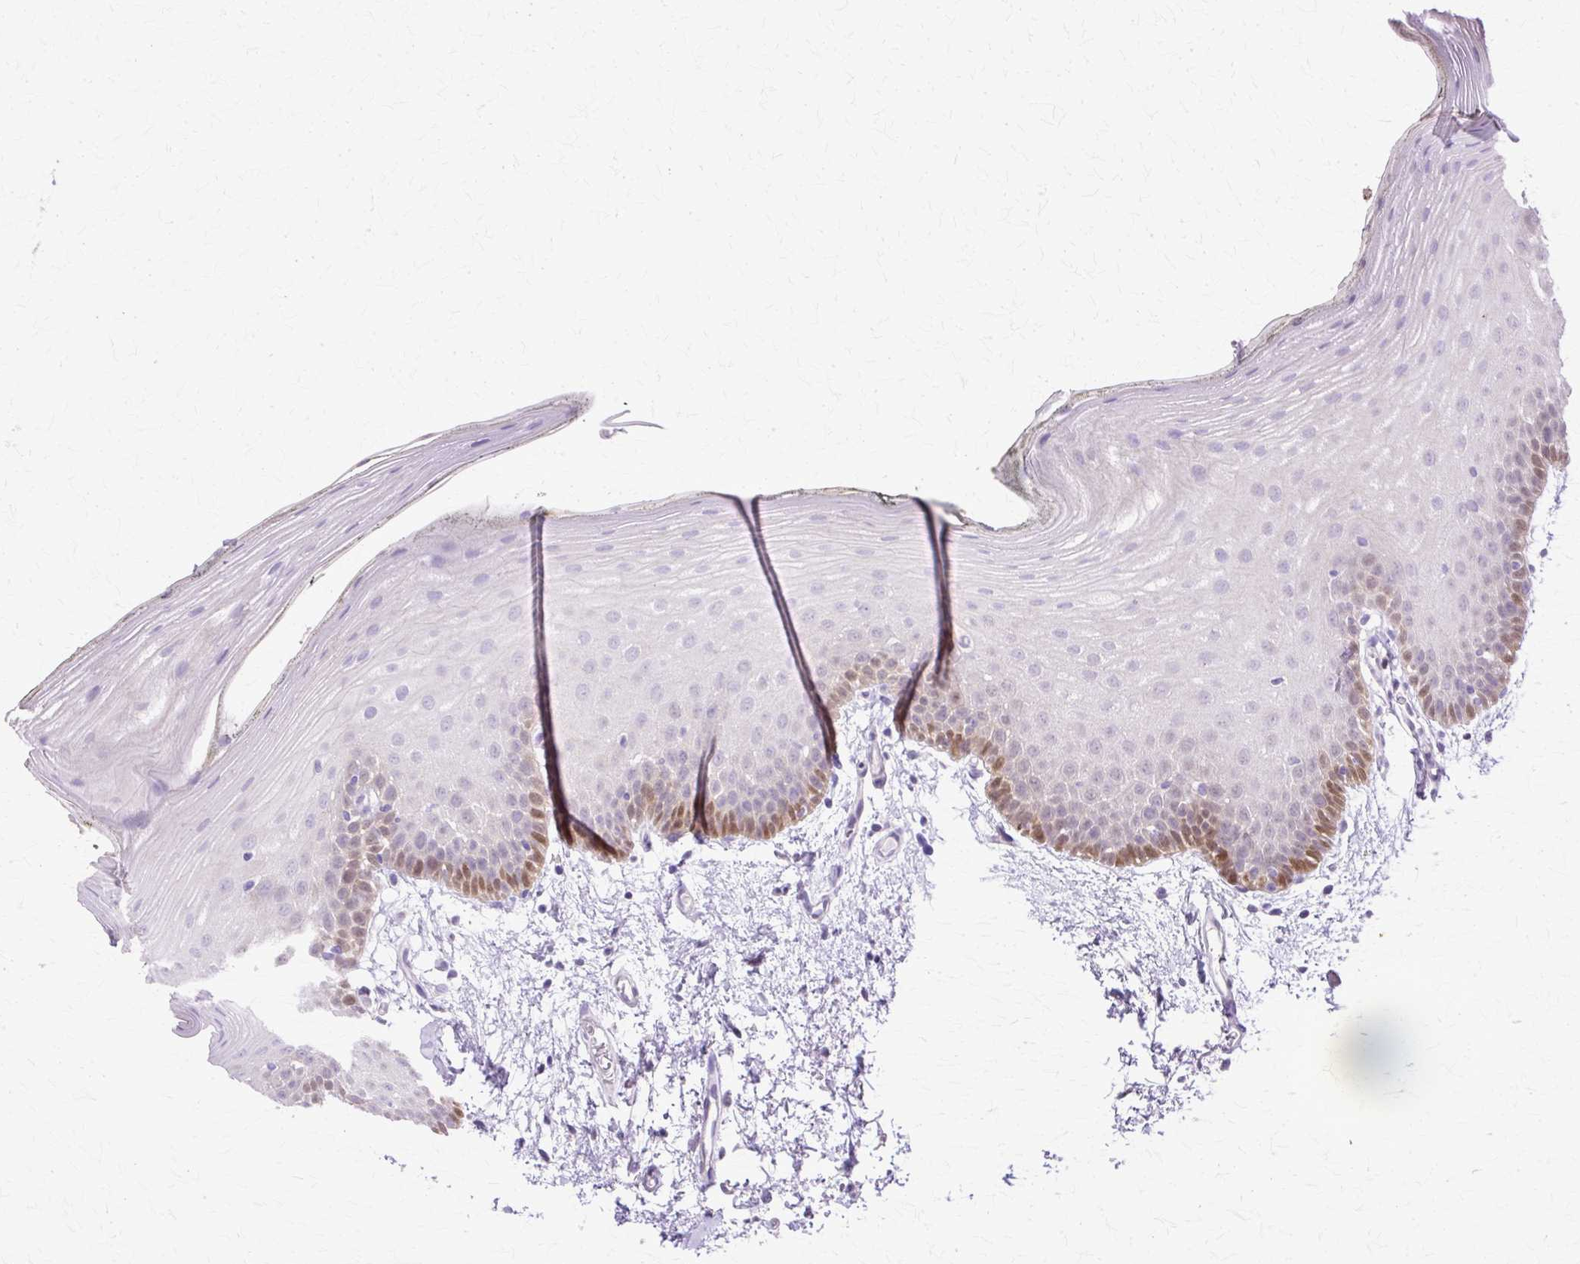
{"staining": {"intensity": "moderate", "quantity": "<25%", "location": "nuclear"}, "tissue": "oral mucosa", "cell_type": "Squamous epithelial cells", "image_type": "normal", "snomed": [{"axis": "morphology", "description": "Normal tissue, NOS"}, {"axis": "morphology", "description": "Squamous cell carcinoma, NOS"}, {"axis": "topography", "description": "Oral tissue"}, {"axis": "topography", "description": "Head-Neck"}], "caption": "IHC histopathology image of unremarkable oral mucosa stained for a protein (brown), which reveals low levels of moderate nuclear positivity in approximately <25% of squamous epithelial cells.", "gene": "HSPA1A", "patient": {"sex": "female", "age": 81}}